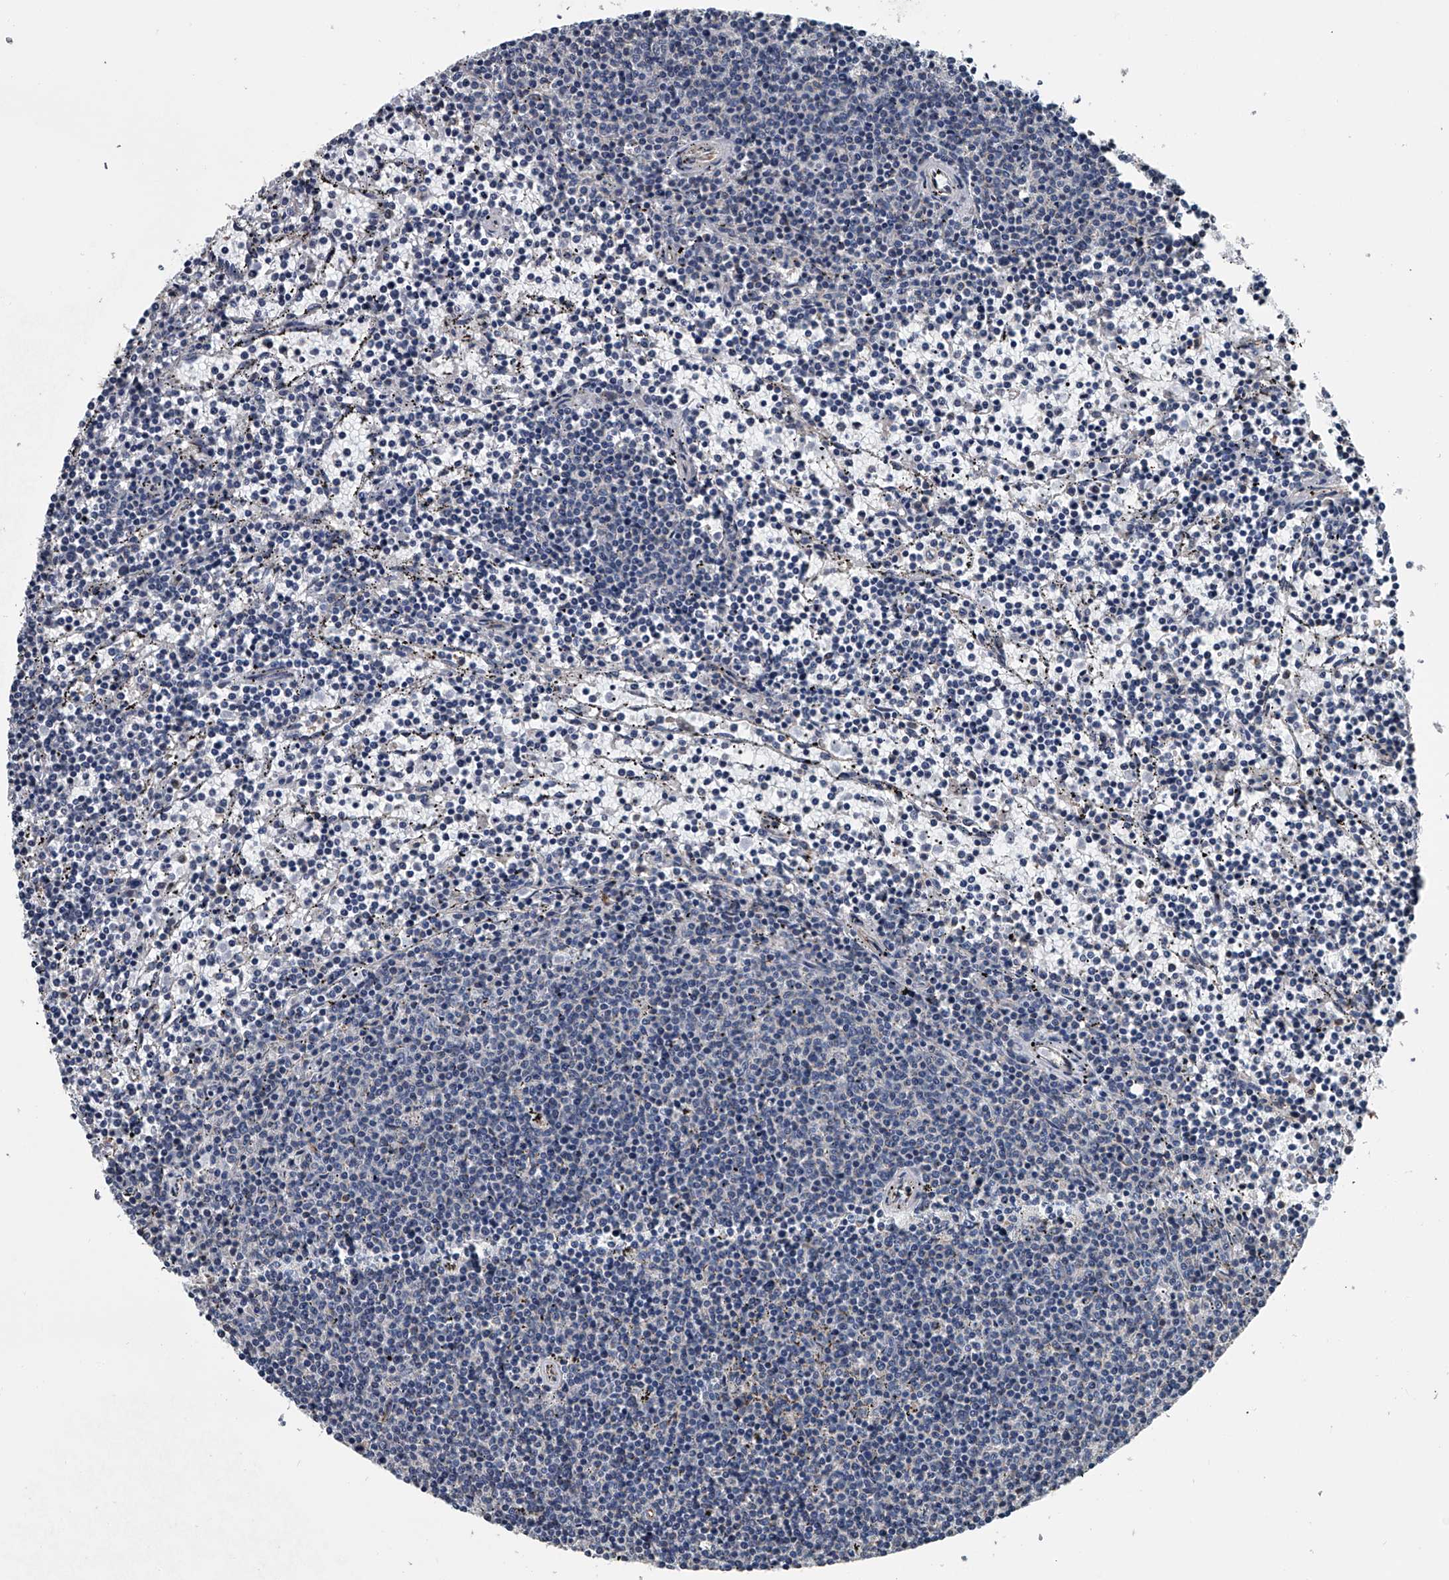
{"staining": {"intensity": "negative", "quantity": "none", "location": "none"}, "tissue": "lymphoma", "cell_type": "Tumor cells", "image_type": "cancer", "snomed": [{"axis": "morphology", "description": "Malignant lymphoma, non-Hodgkin's type, Low grade"}, {"axis": "topography", "description": "Spleen"}], "caption": "DAB (3,3'-diaminobenzidine) immunohistochemical staining of human low-grade malignant lymphoma, non-Hodgkin's type shows no significant expression in tumor cells.", "gene": "LDLRAD2", "patient": {"sex": "female", "age": 50}}